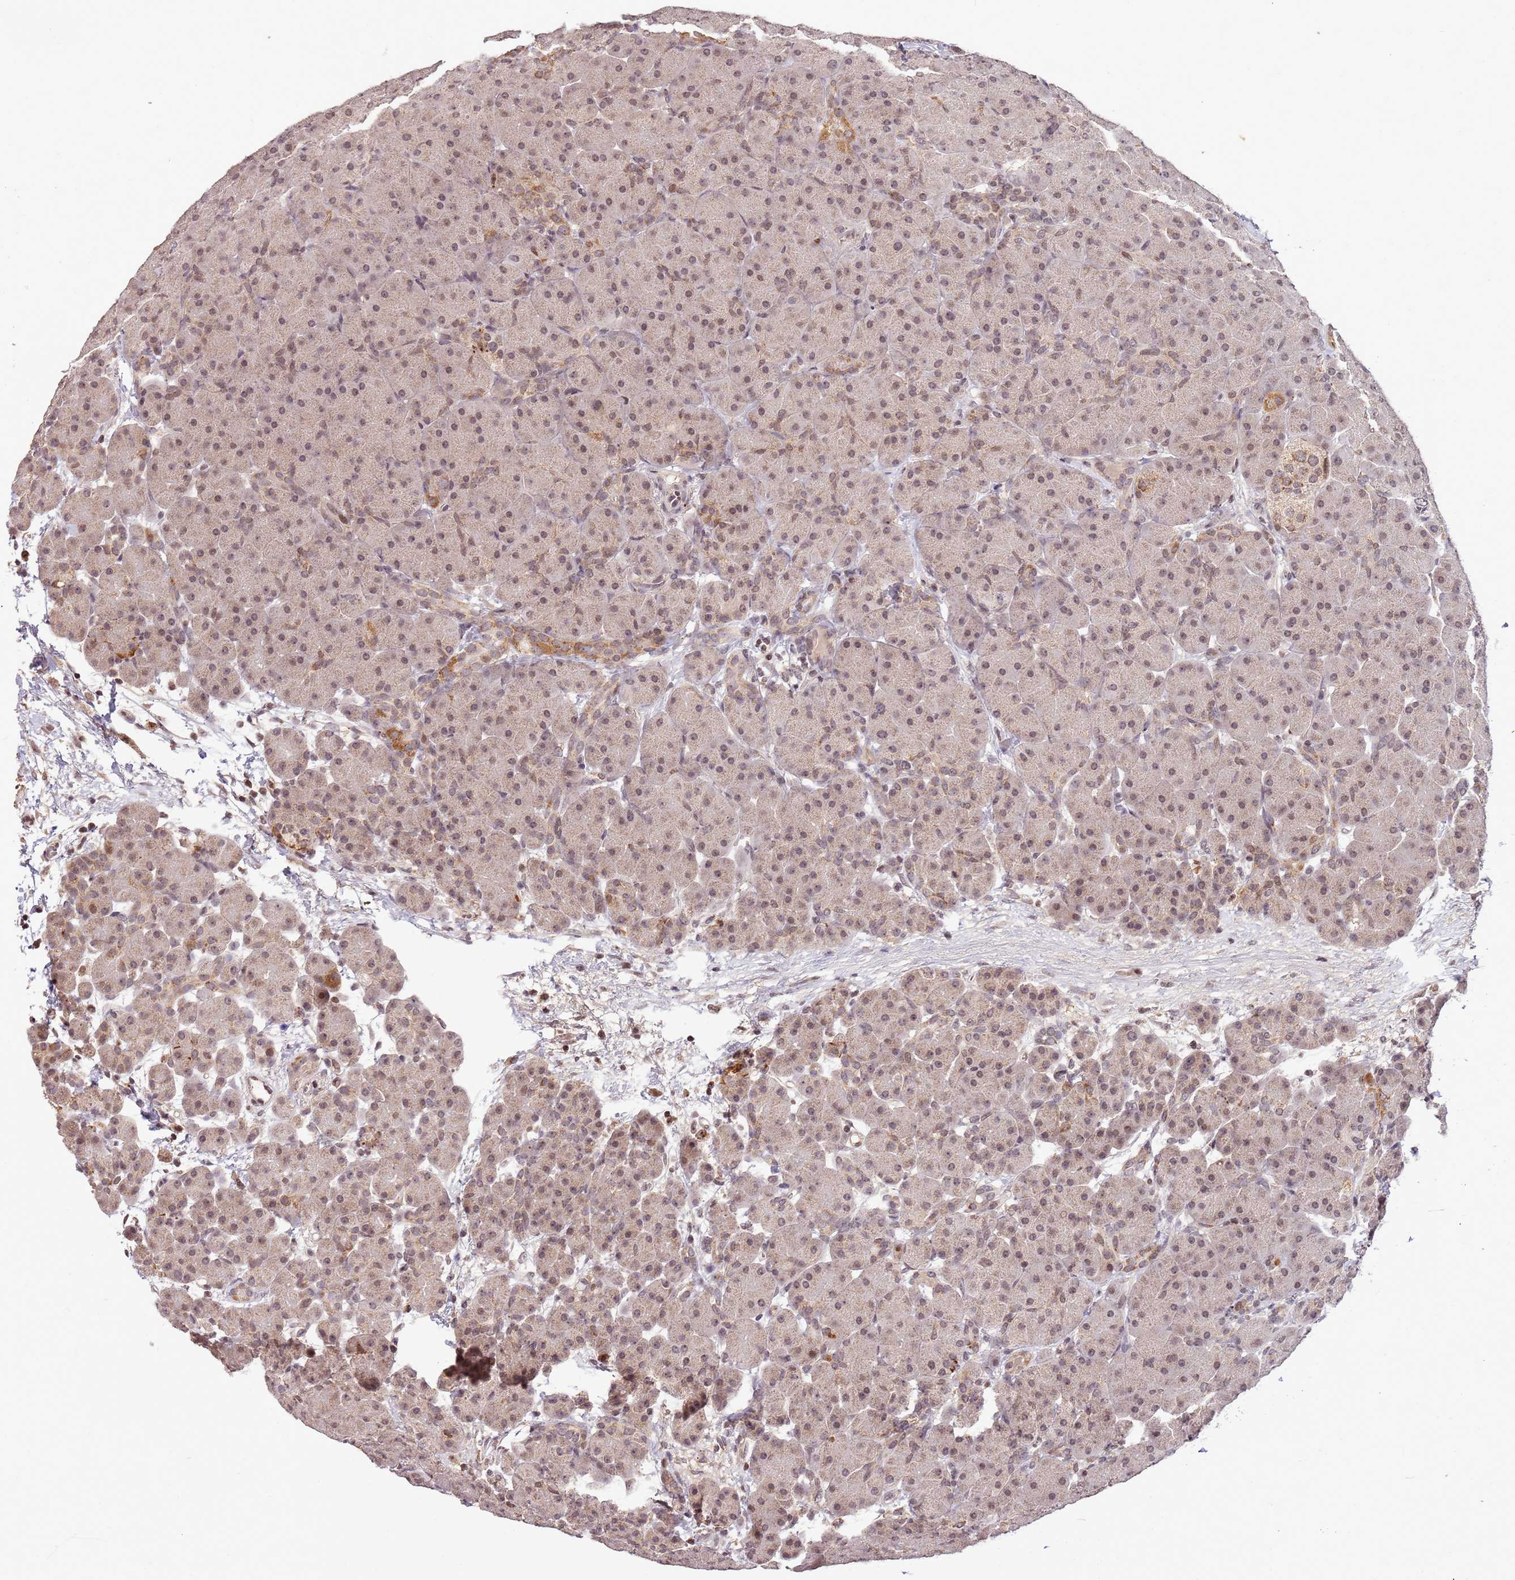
{"staining": {"intensity": "weak", "quantity": ">75%", "location": "cytoplasmic/membranous,nuclear"}, "tissue": "pancreas", "cell_type": "Exocrine glandular cells", "image_type": "normal", "snomed": [{"axis": "morphology", "description": "Normal tissue, NOS"}, {"axis": "topography", "description": "Pancreas"}], "caption": "Benign pancreas demonstrates weak cytoplasmic/membranous,nuclear staining in approximately >75% of exocrine glandular cells, visualized by immunohistochemistry. Using DAB (3,3'-diaminobenzidine) (brown) and hematoxylin (blue) stains, captured at high magnification using brightfield microscopy.", "gene": "SAMSN1", "patient": {"sex": "male", "age": 66}}